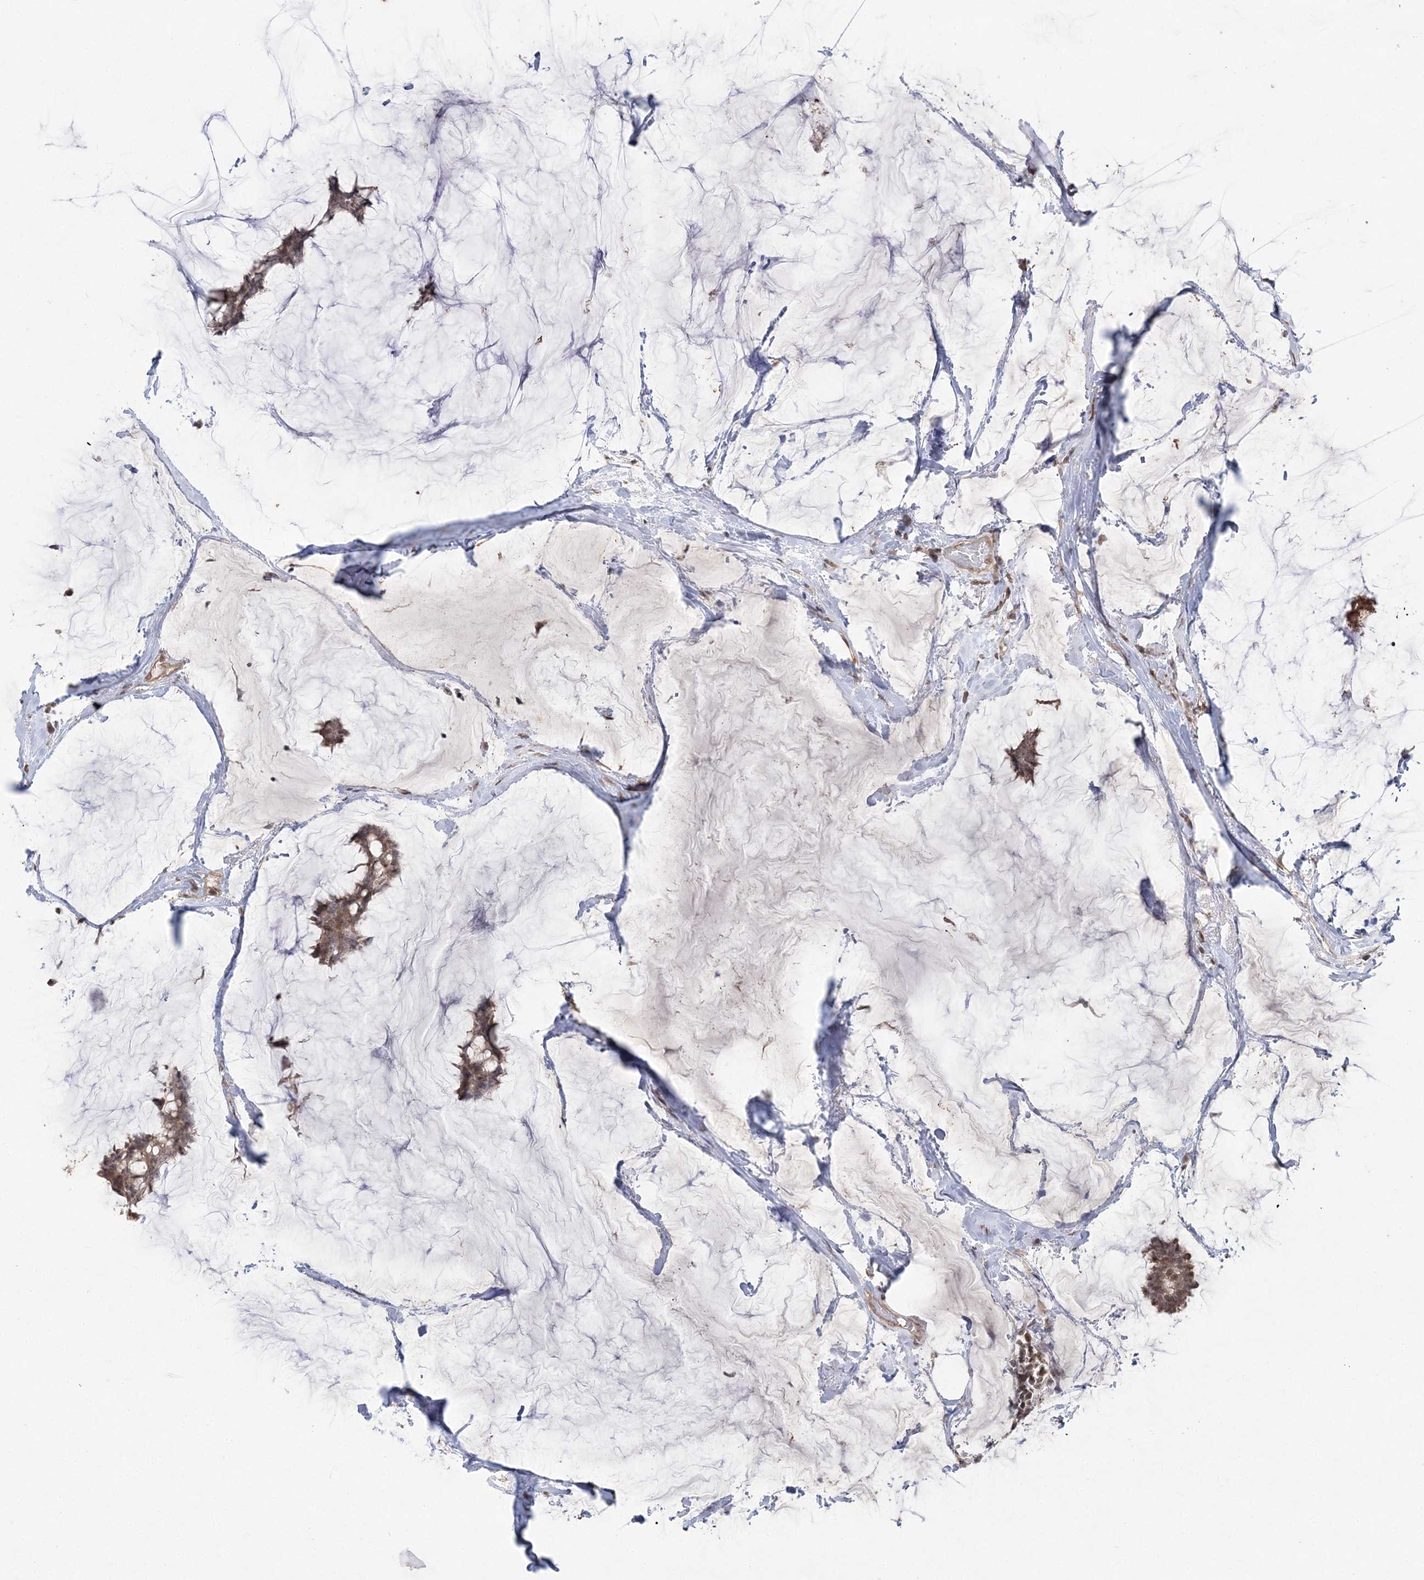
{"staining": {"intensity": "moderate", "quantity": ">75%", "location": "cytoplasmic/membranous"}, "tissue": "breast cancer", "cell_type": "Tumor cells", "image_type": "cancer", "snomed": [{"axis": "morphology", "description": "Duct carcinoma"}, {"axis": "topography", "description": "Breast"}], "caption": "Breast cancer (invasive ductal carcinoma) tissue reveals moderate cytoplasmic/membranous expression in about >75% of tumor cells, visualized by immunohistochemistry. (DAB (3,3'-diaminobenzidine) IHC with brightfield microscopy, high magnification).", "gene": "EHHADH", "patient": {"sex": "female", "age": 93}}